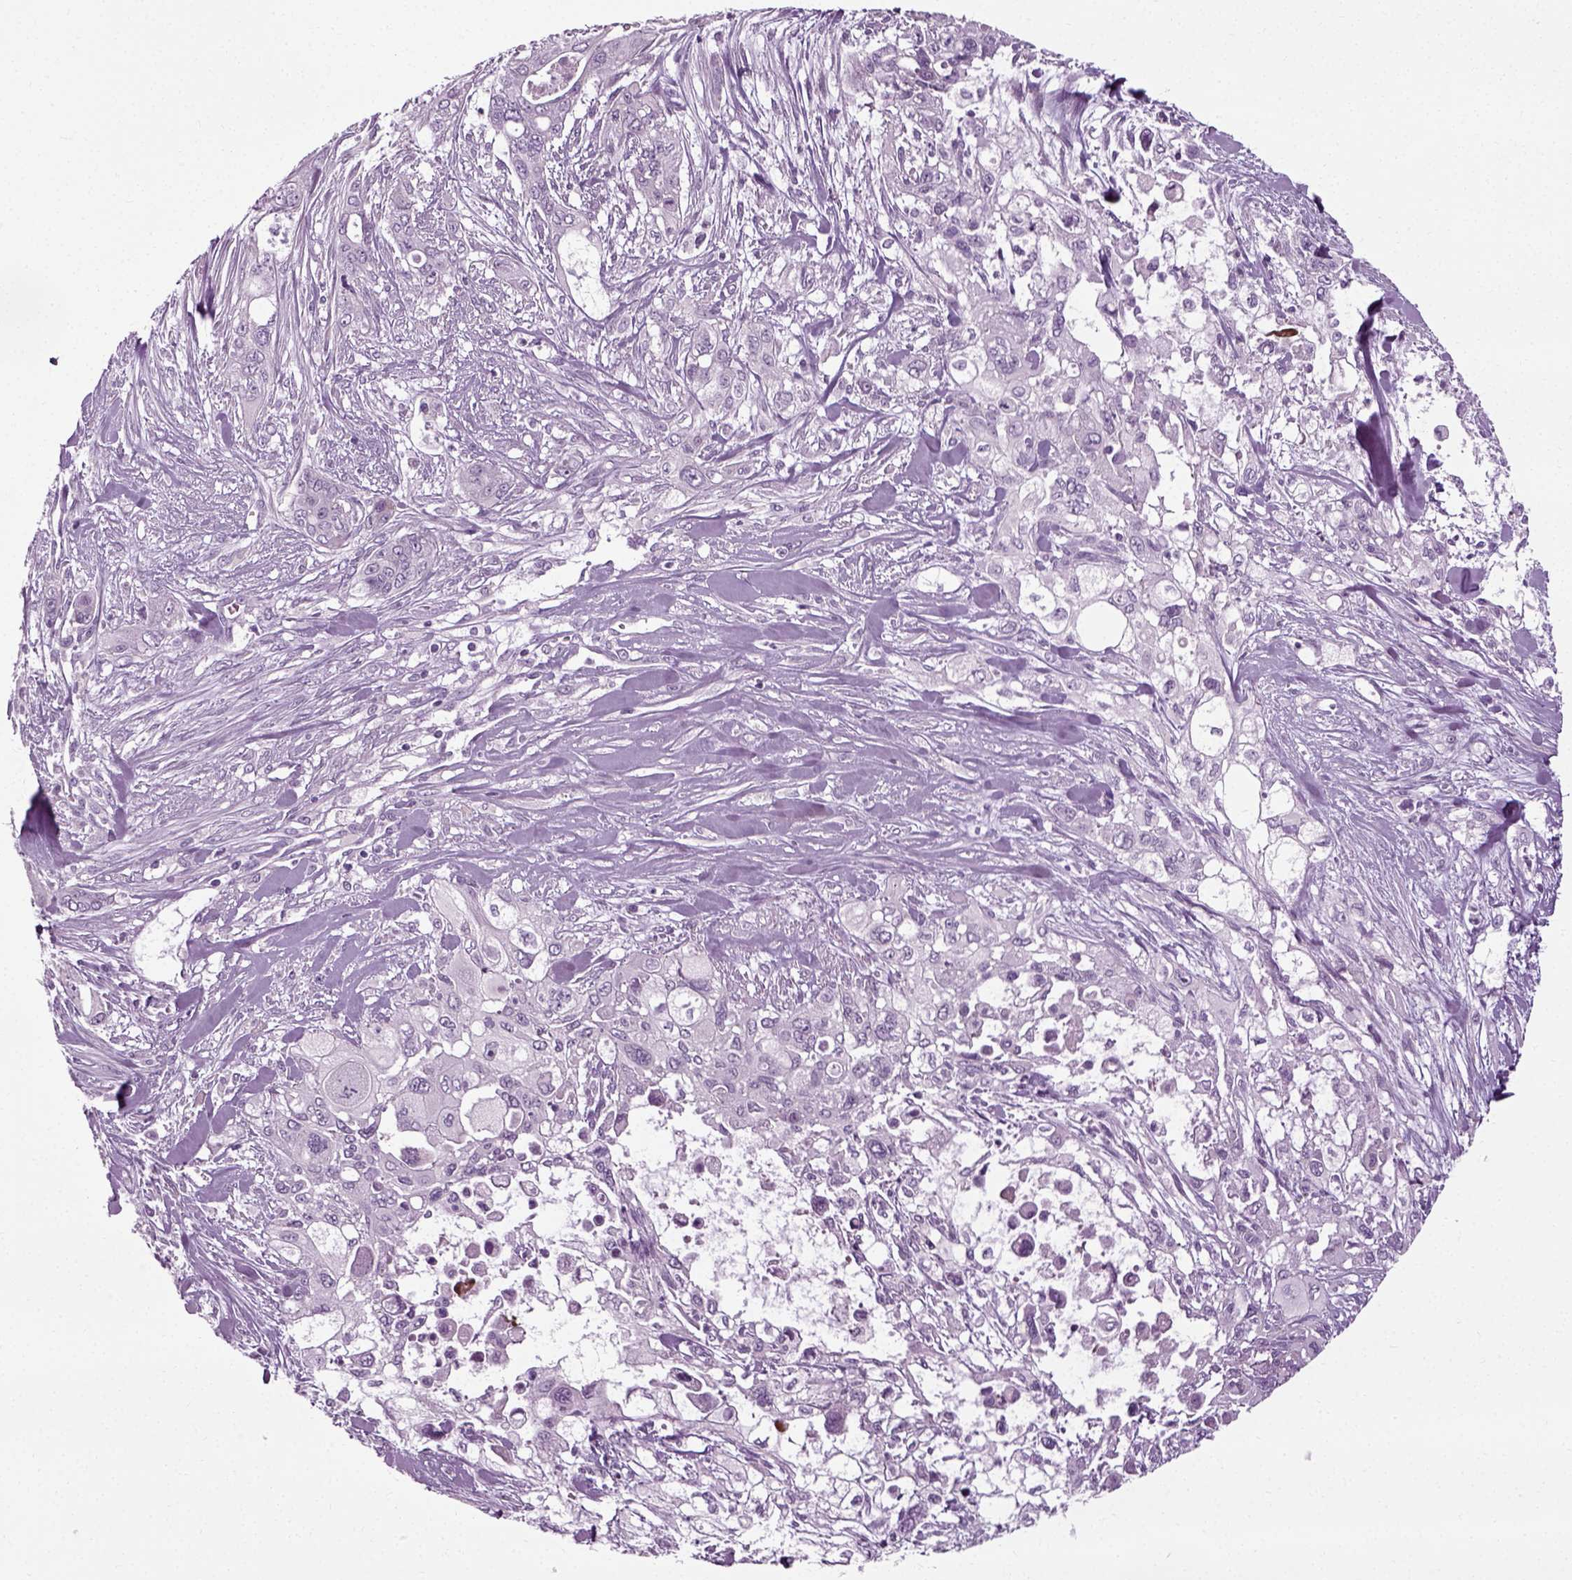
{"staining": {"intensity": "negative", "quantity": "none", "location": "none"}, "tissue": "pancreatic cancer", "cell_type": "Tumor cells", "image_type": "cancer", "snomed": [{"axis": "morphology", "description": "Adenocarcinoma, NOS"}, {"axis": "topography", "description": "Pancreas"}], "caption": "A high-resolution photomicrograph shows immunohistochemistry (IHC) staining of pancreatic adenocarcinoma, which shows no significant positivity in tumor cells.", "gene": "SCG5", "patient": {"sex": "male", "age": 47}}